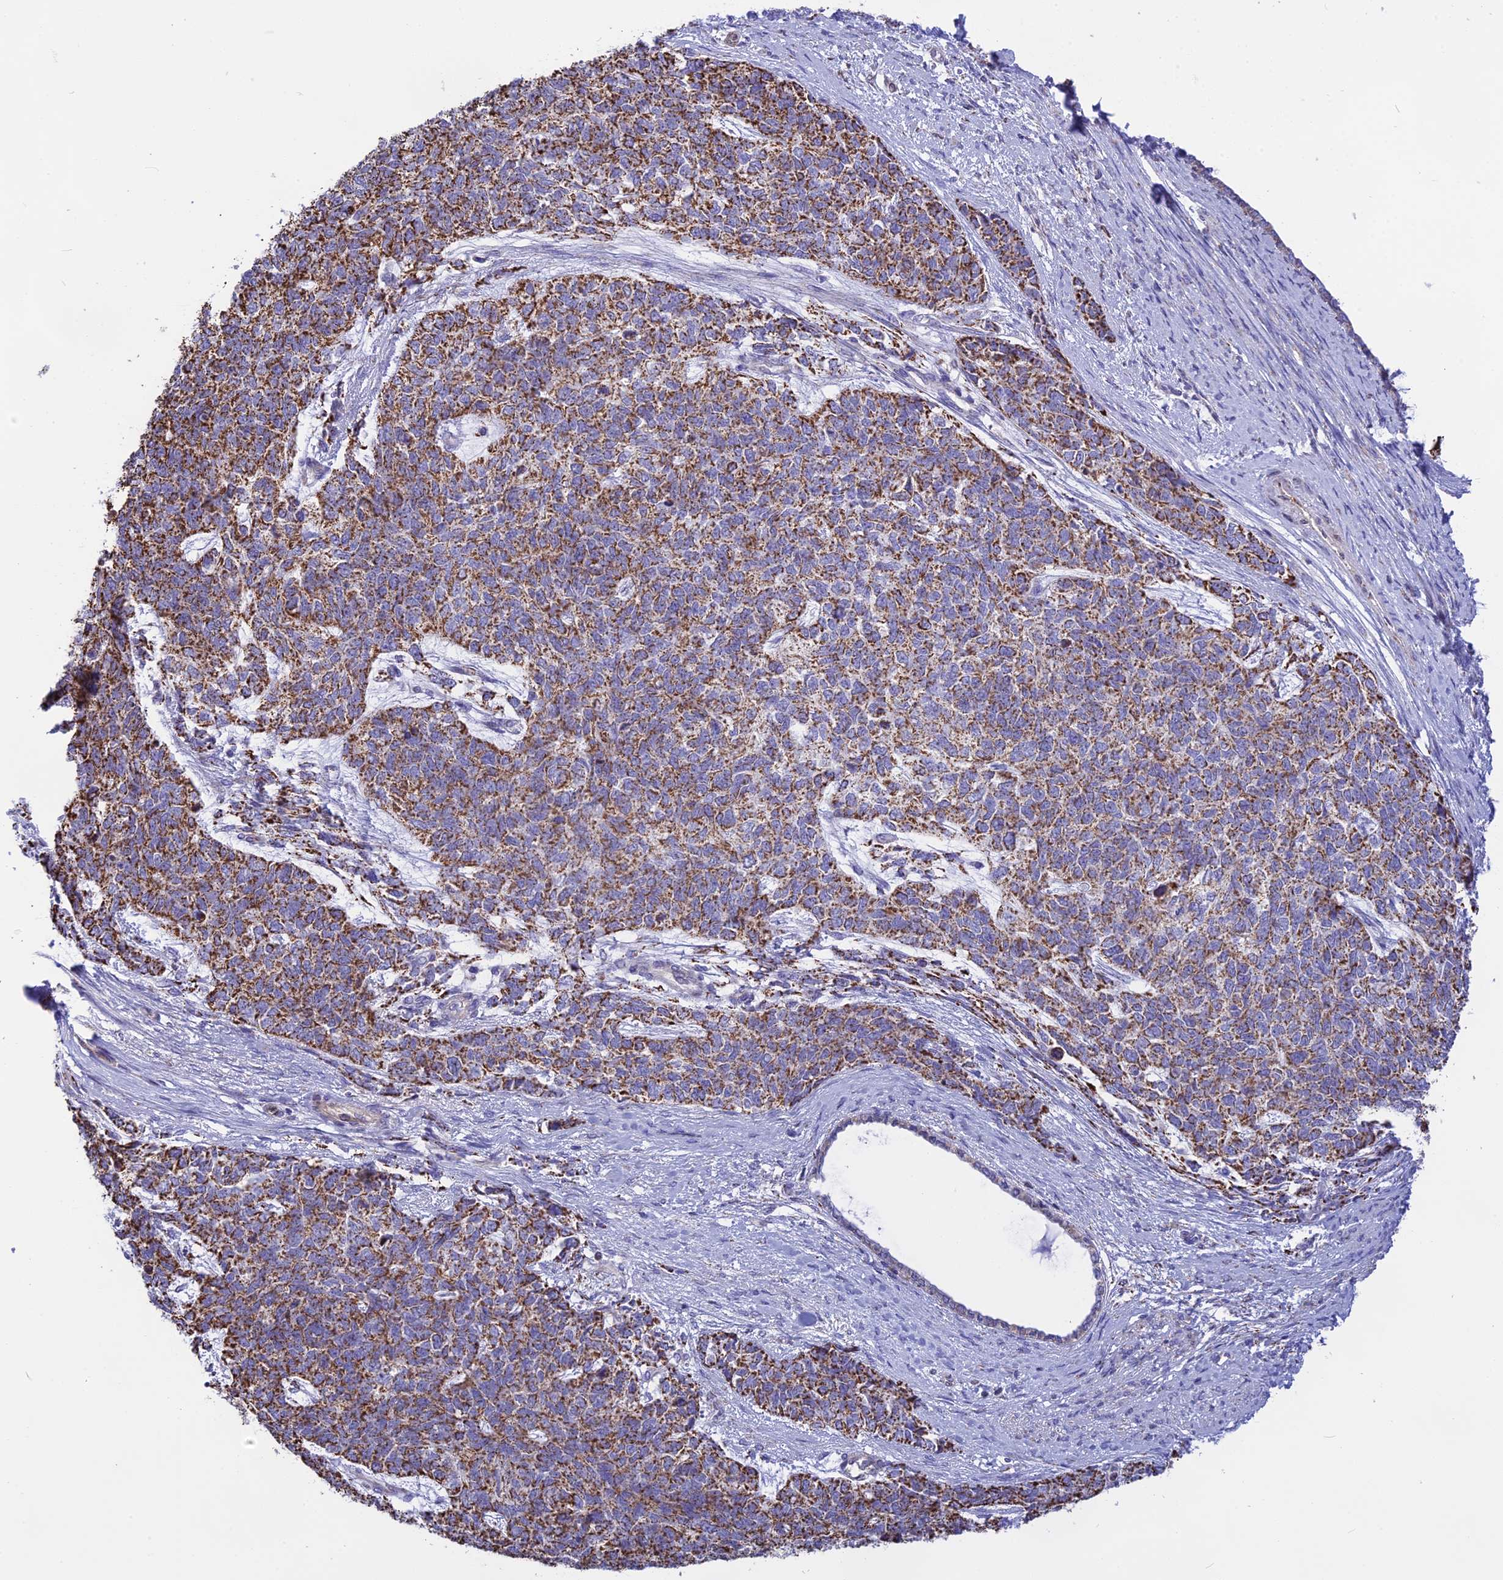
{"staining": {"intensity": "moderate", "quantity": ">75%", "location": "cytoplasmic/membranous"}, "tissue": "cervical cancer", "cell_type": "Tumor cells", "image_type": "cancer", "snomed": [{"axis": "morphology", "description": "Squamous cell carcinoma, NOS"}, {"axis": "topography", "description": "Cervix"}], "caption": "A micrograph of human cervical cancer stained for a protein reveals moderate cytoplasmic/membranous brown staining in tumor cells.", "gene": "DOC2B", "patient": {"sex": "female", "age": 63}}